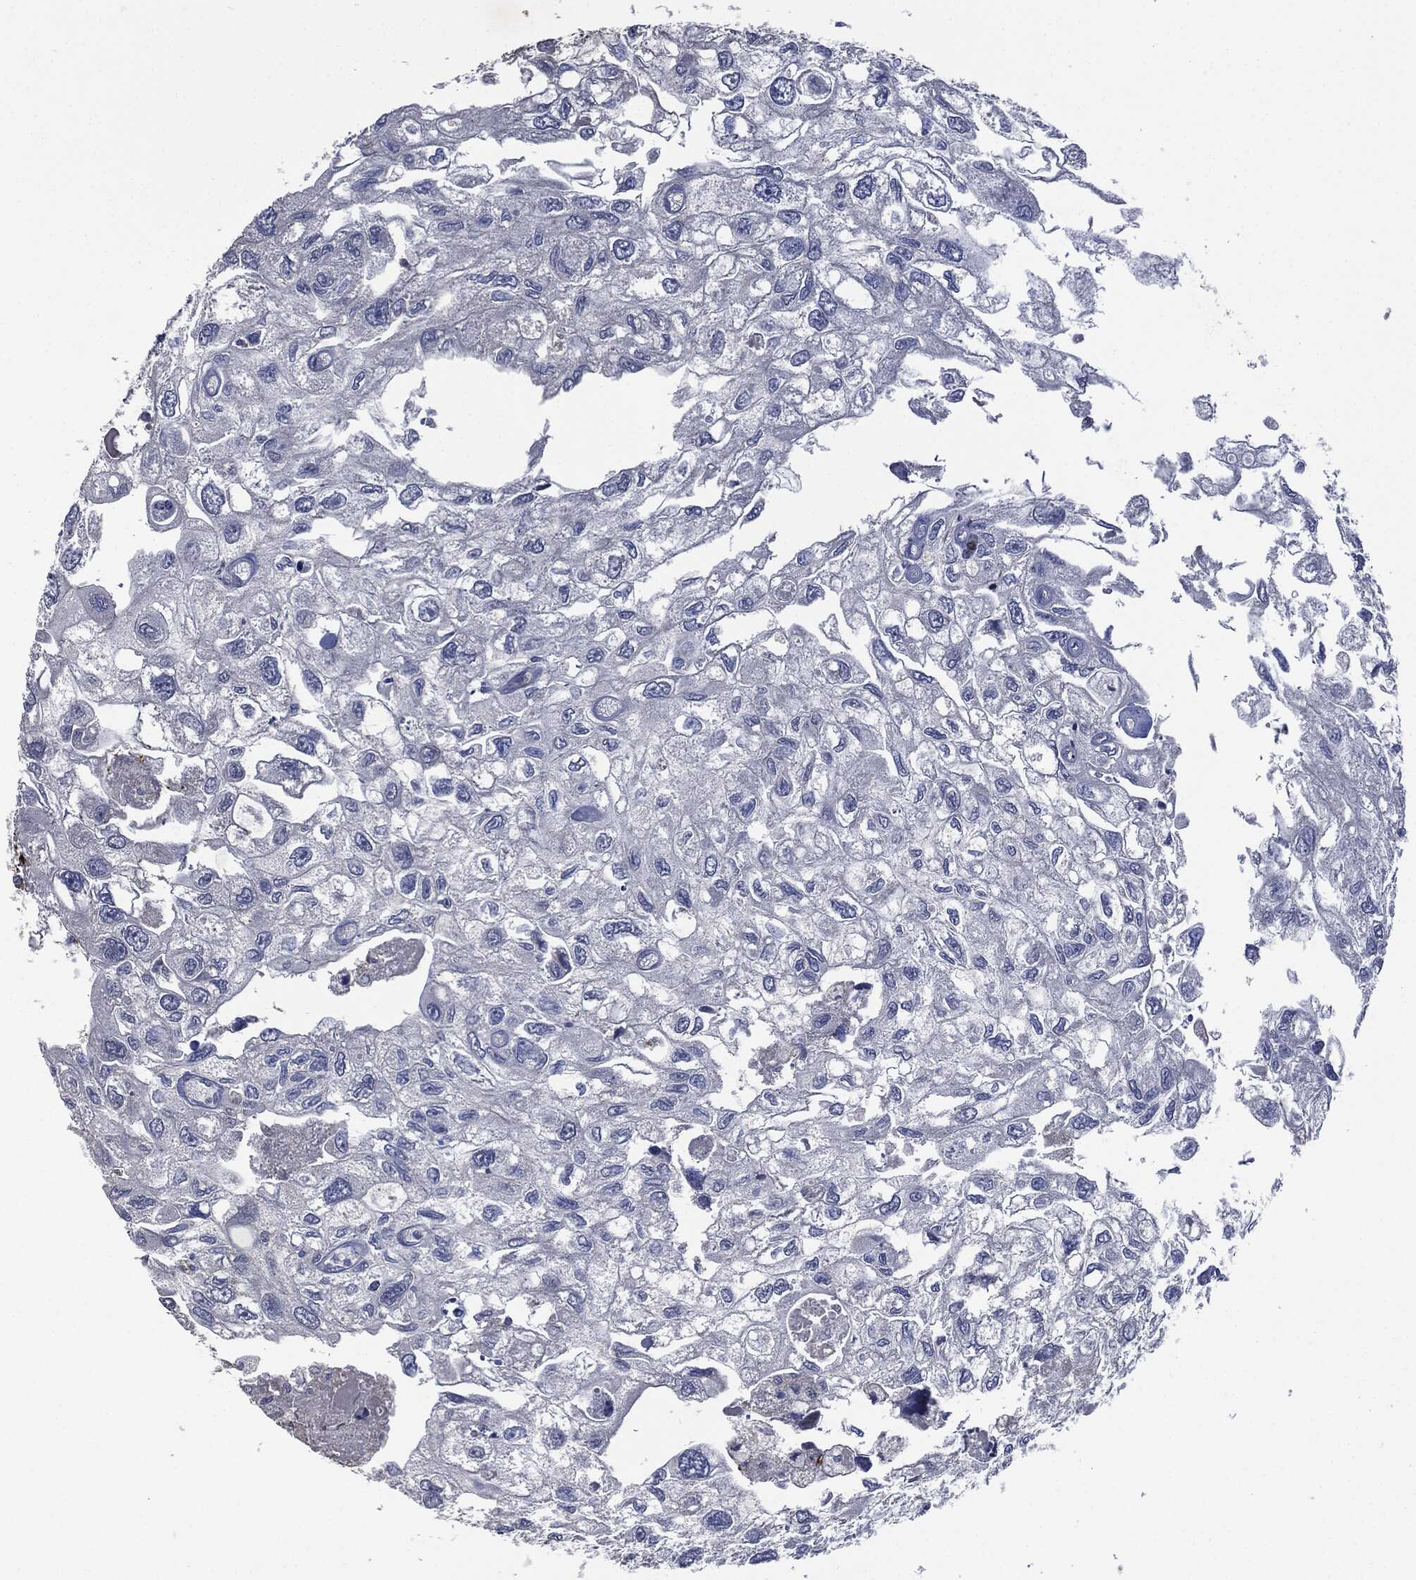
{"staining": {"intensity": "negative", "quantity": "none", "location": "none"}, "tissue": "urothelial cancer", "cell_type": "Tumor cells", "image_type": "cancer", "snomed": [{"axis": "morphology", "description": "Urothelial carcinoma, High grade"}, {"axis": "topography", "description": "Urinary bladder"}], "caption": "DAB (3,3'-diaminobenzidine) immunohistochemical staining of human urothelial carcinoma (high-grade) shows no significant positivity in tumor cells.", "gene": "CD33", "patient": {"sex": "male", "age": 59}}